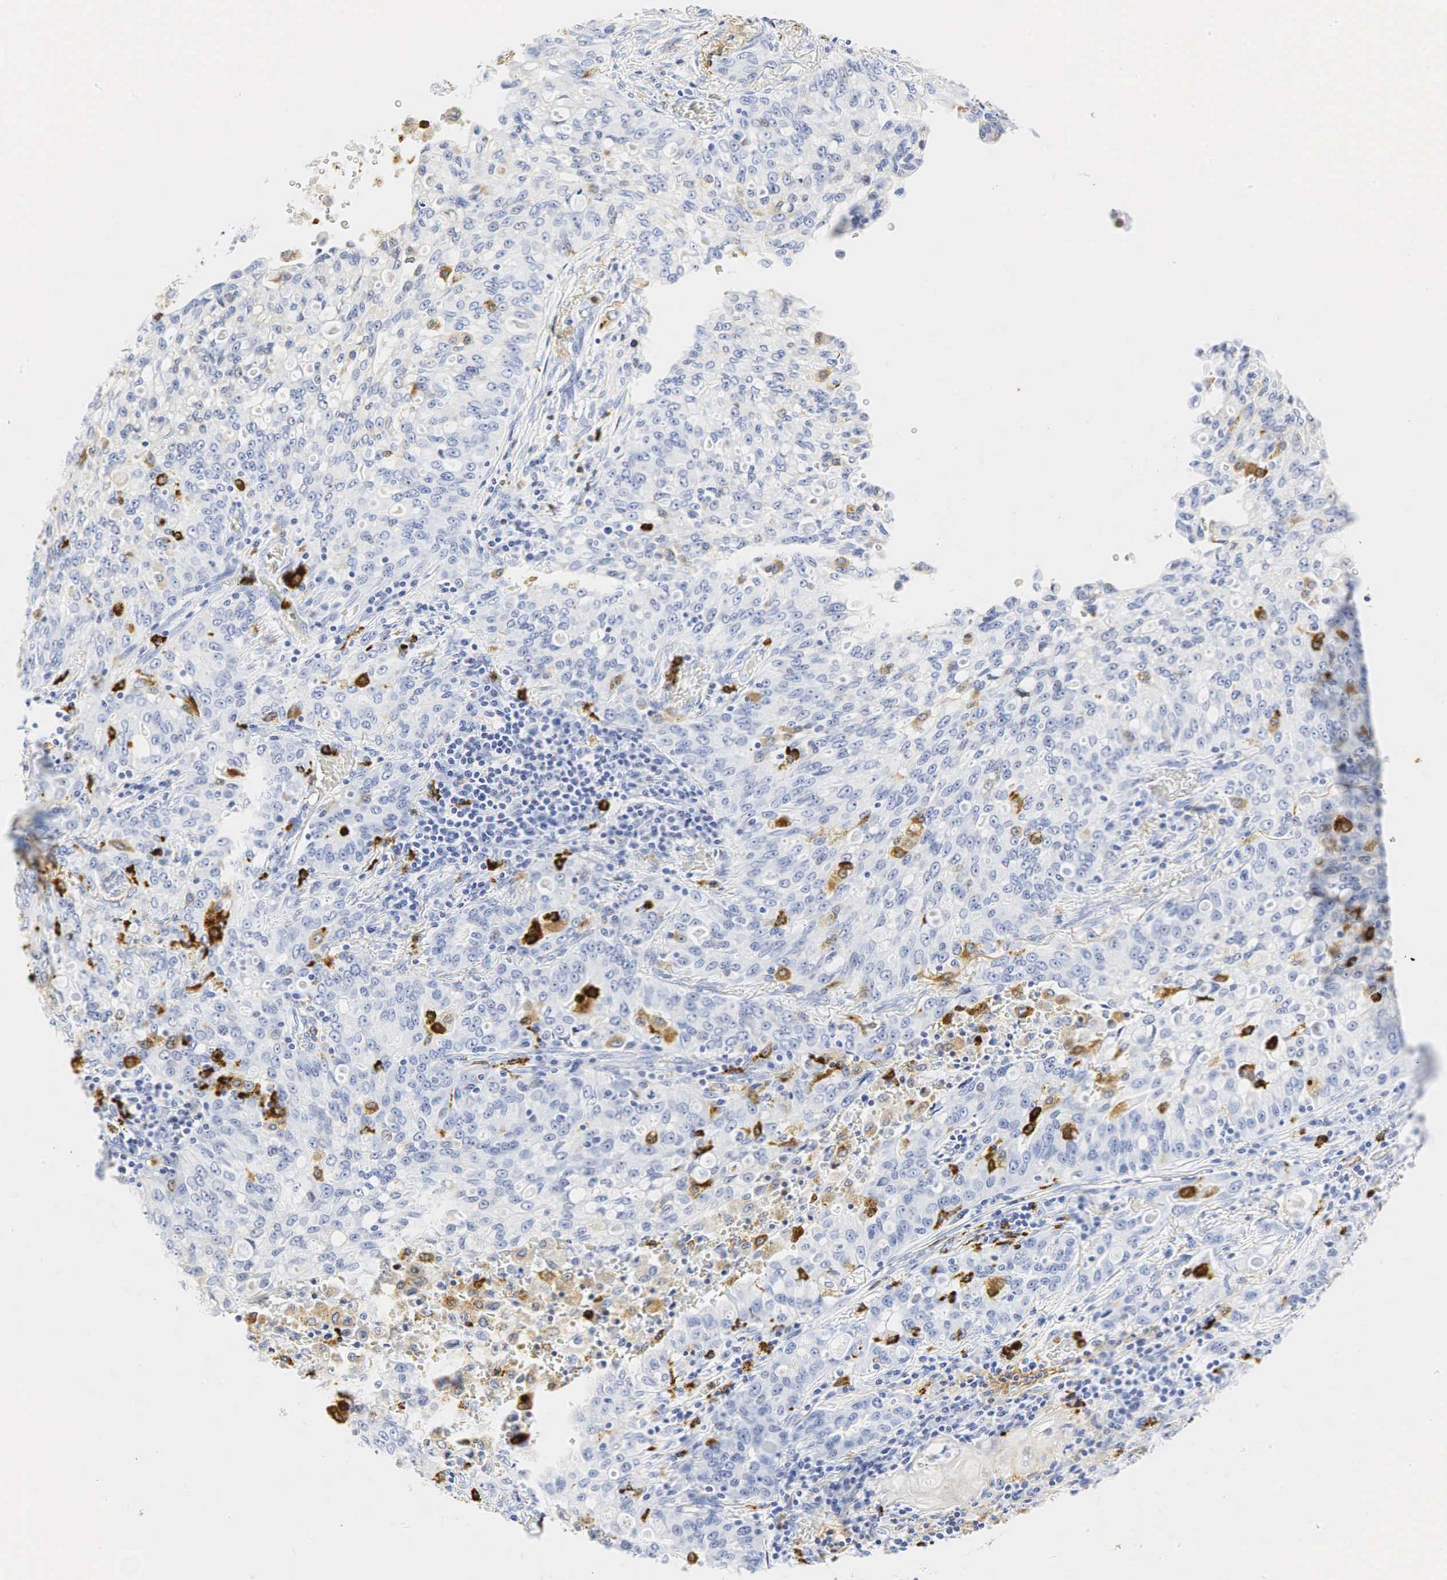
{"staining": {"intensity": "weak", "quantity": "<25%", "location": "nuclear"}, "tissue": "lung cancer", "cell_type": "Tumor cells", "image_type": "cancer", "snomed": [{"axis": "morphology", "description": "Adenocarcinoma, NOS"}, {"axis": "topography", "description": "Lung"}], "caption": "Tumor cells are negative for brown protein staining in lung adenocarcinoma.", "gene": "LYZ", "patient": {"sex": "female", "age": 44}}